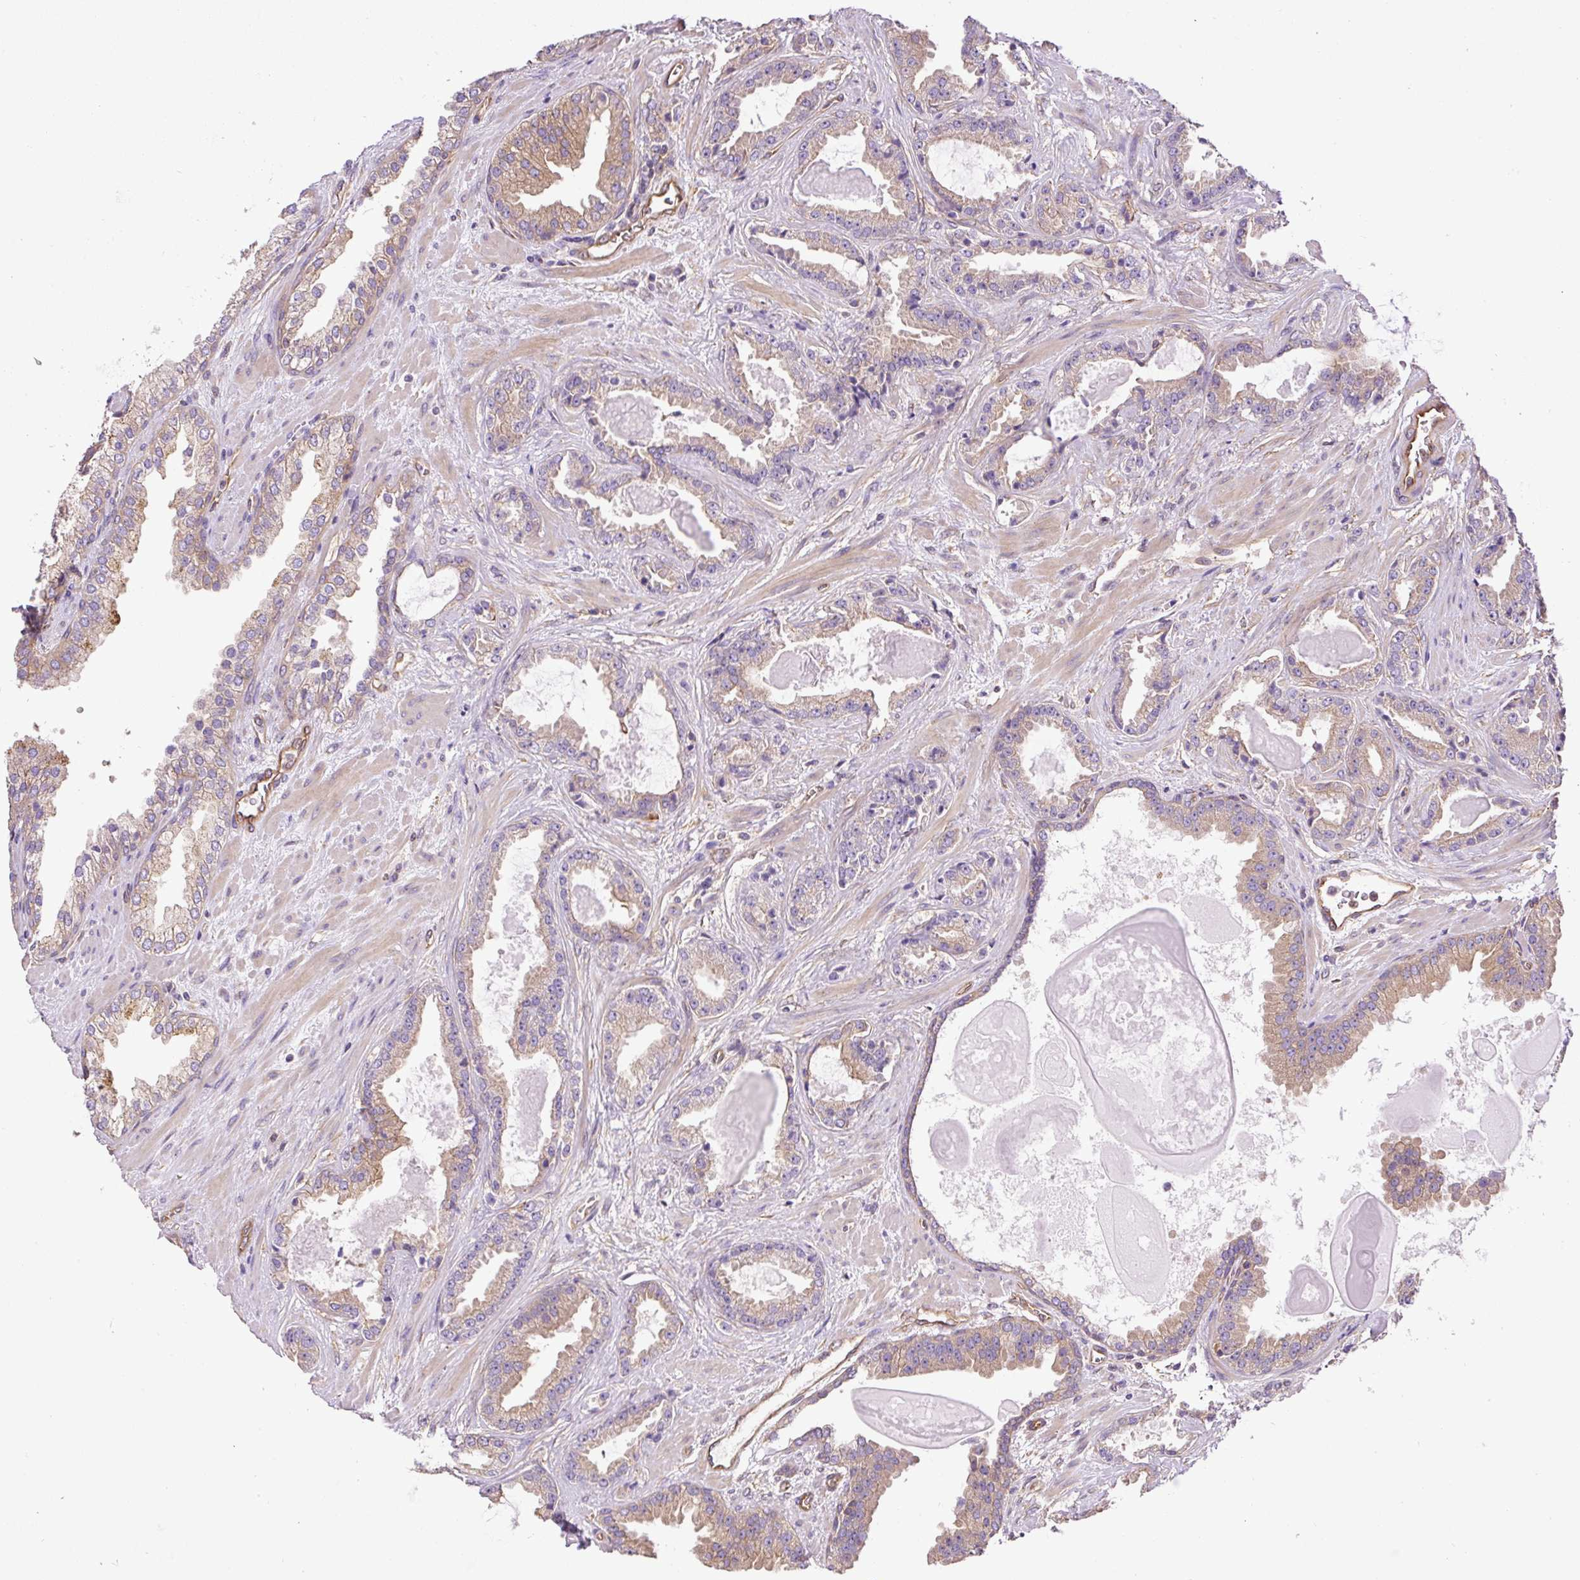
{"staining": {"intensity": "moderate", "quantity": "<25%", "location": "cytoplasmic/membranous"}, "tissue": "prostate cancer", "cell_type": "Tumor cells", "image_type": "cancer", "snomed": [{"axis": "morphology", "description": "Adenocarcinoma, Low grade"}, {"axis": "topography", "description": "Prostate"}], "caption": "Brown immunohistochemical staining in human prostate cancer exhibits moderate cytoplasmic/membranous expression in approximately <25% of tumor cells.", "gene": "DCTN1", "patient": {"sex": "male", "age": 62}}